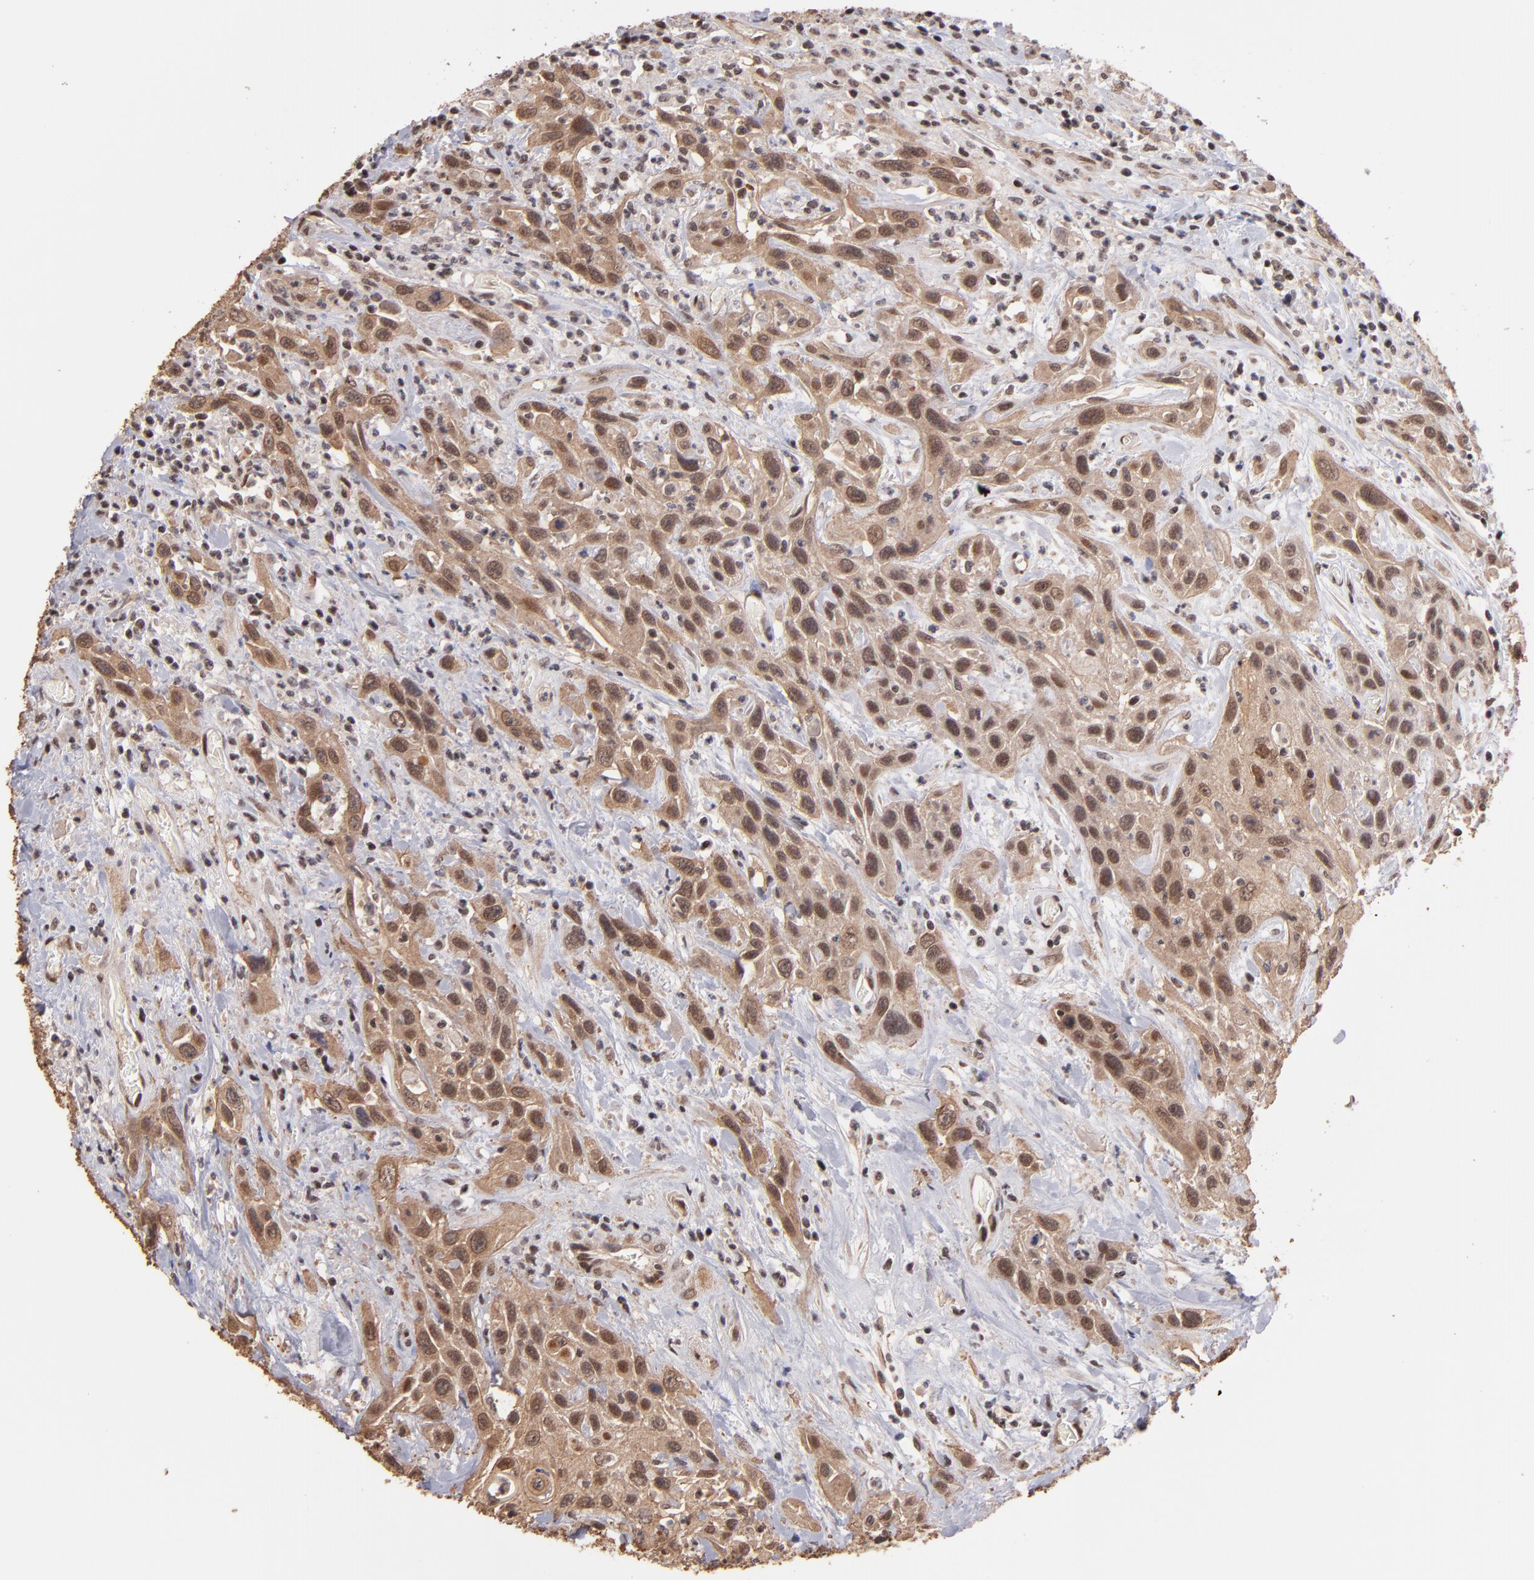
{"staining": {"intensity": "moderate", "quantity": ">75%", "location": "cytoplasmic/membranous,nuclear"}, "tissue": "urothelial cancer", "cell_type": "Tumor cells", "image_type": "cancer", "snomed": [{"axis": "morphology", "description": "Urothelial carcinoma, High grade"}, {"axis": "topography", "description": "Urinary bladder"}], "caption": "Protein expression analysis of human urothelial carcinoma (high-grade) reveals moderate cytoplasmic/membranous and nuclear staining in about >75% of tumor cells. (Stains: DAB in brown, nuclei in blue, Microscopy: brightfield microscopy at high magnification).", "gene": "TERF2", "patient": {"sex": "female", "age": 84}}